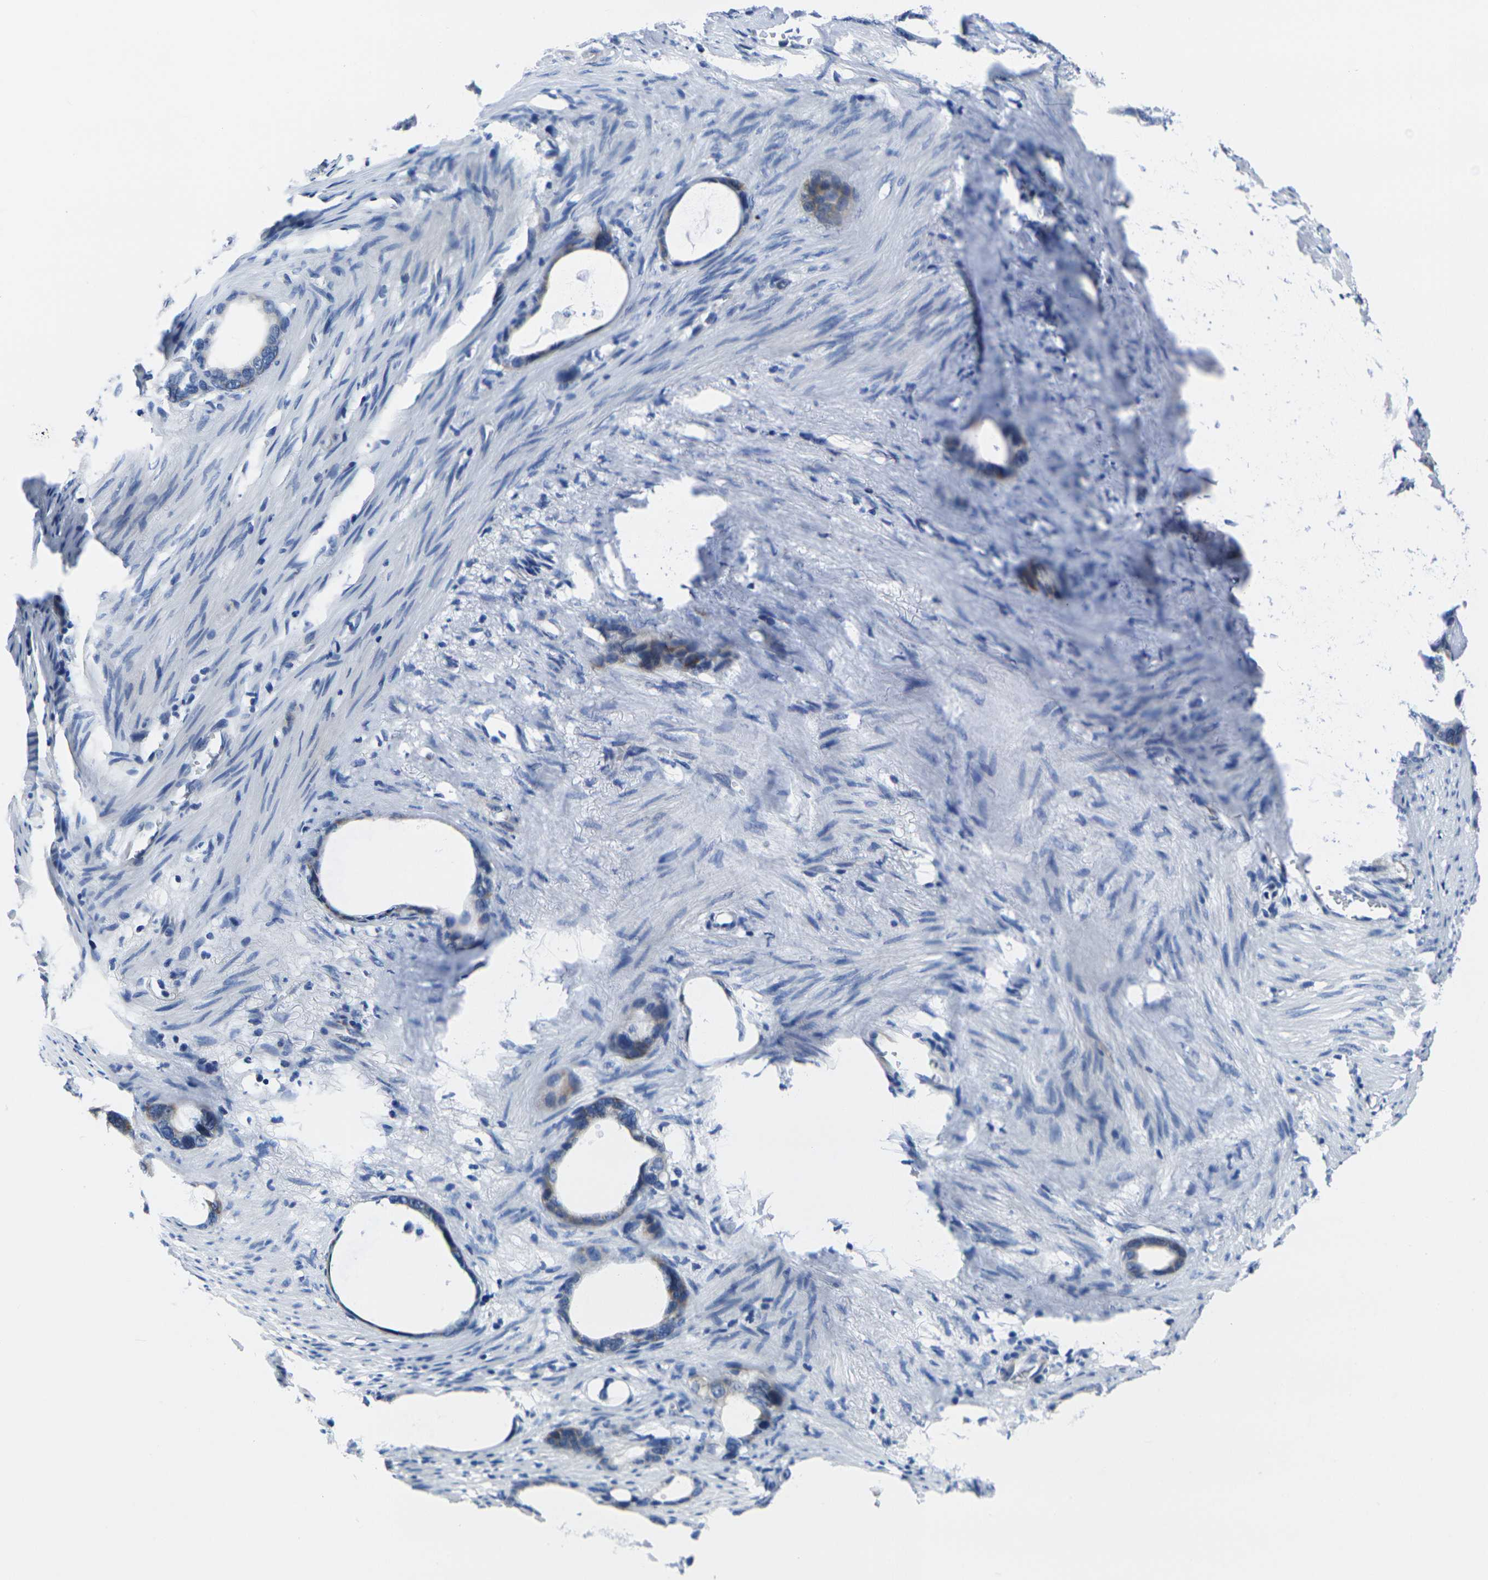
{"staining": {"intensity": "weak", "quantity": "25%-75%", "location": "cytoplasmic/membranous"}, "tissue": "stomach cancer", "cell_type": "Tumor cells", "image_type": "cancer", "snomed": [{"axis": "morphology", "description": "Adenocarcinoma, NOS"}, {"axis": "topography", "description": "Stomach"}], "caption": "A histopathology image of human adenocarcinoma (stomach) stained for a protein displays weak cytoplasmic/membranous brown staining in tumor cells.", "gene": "EIF4A1", "patient": {"sex": "female", "age": 75}}